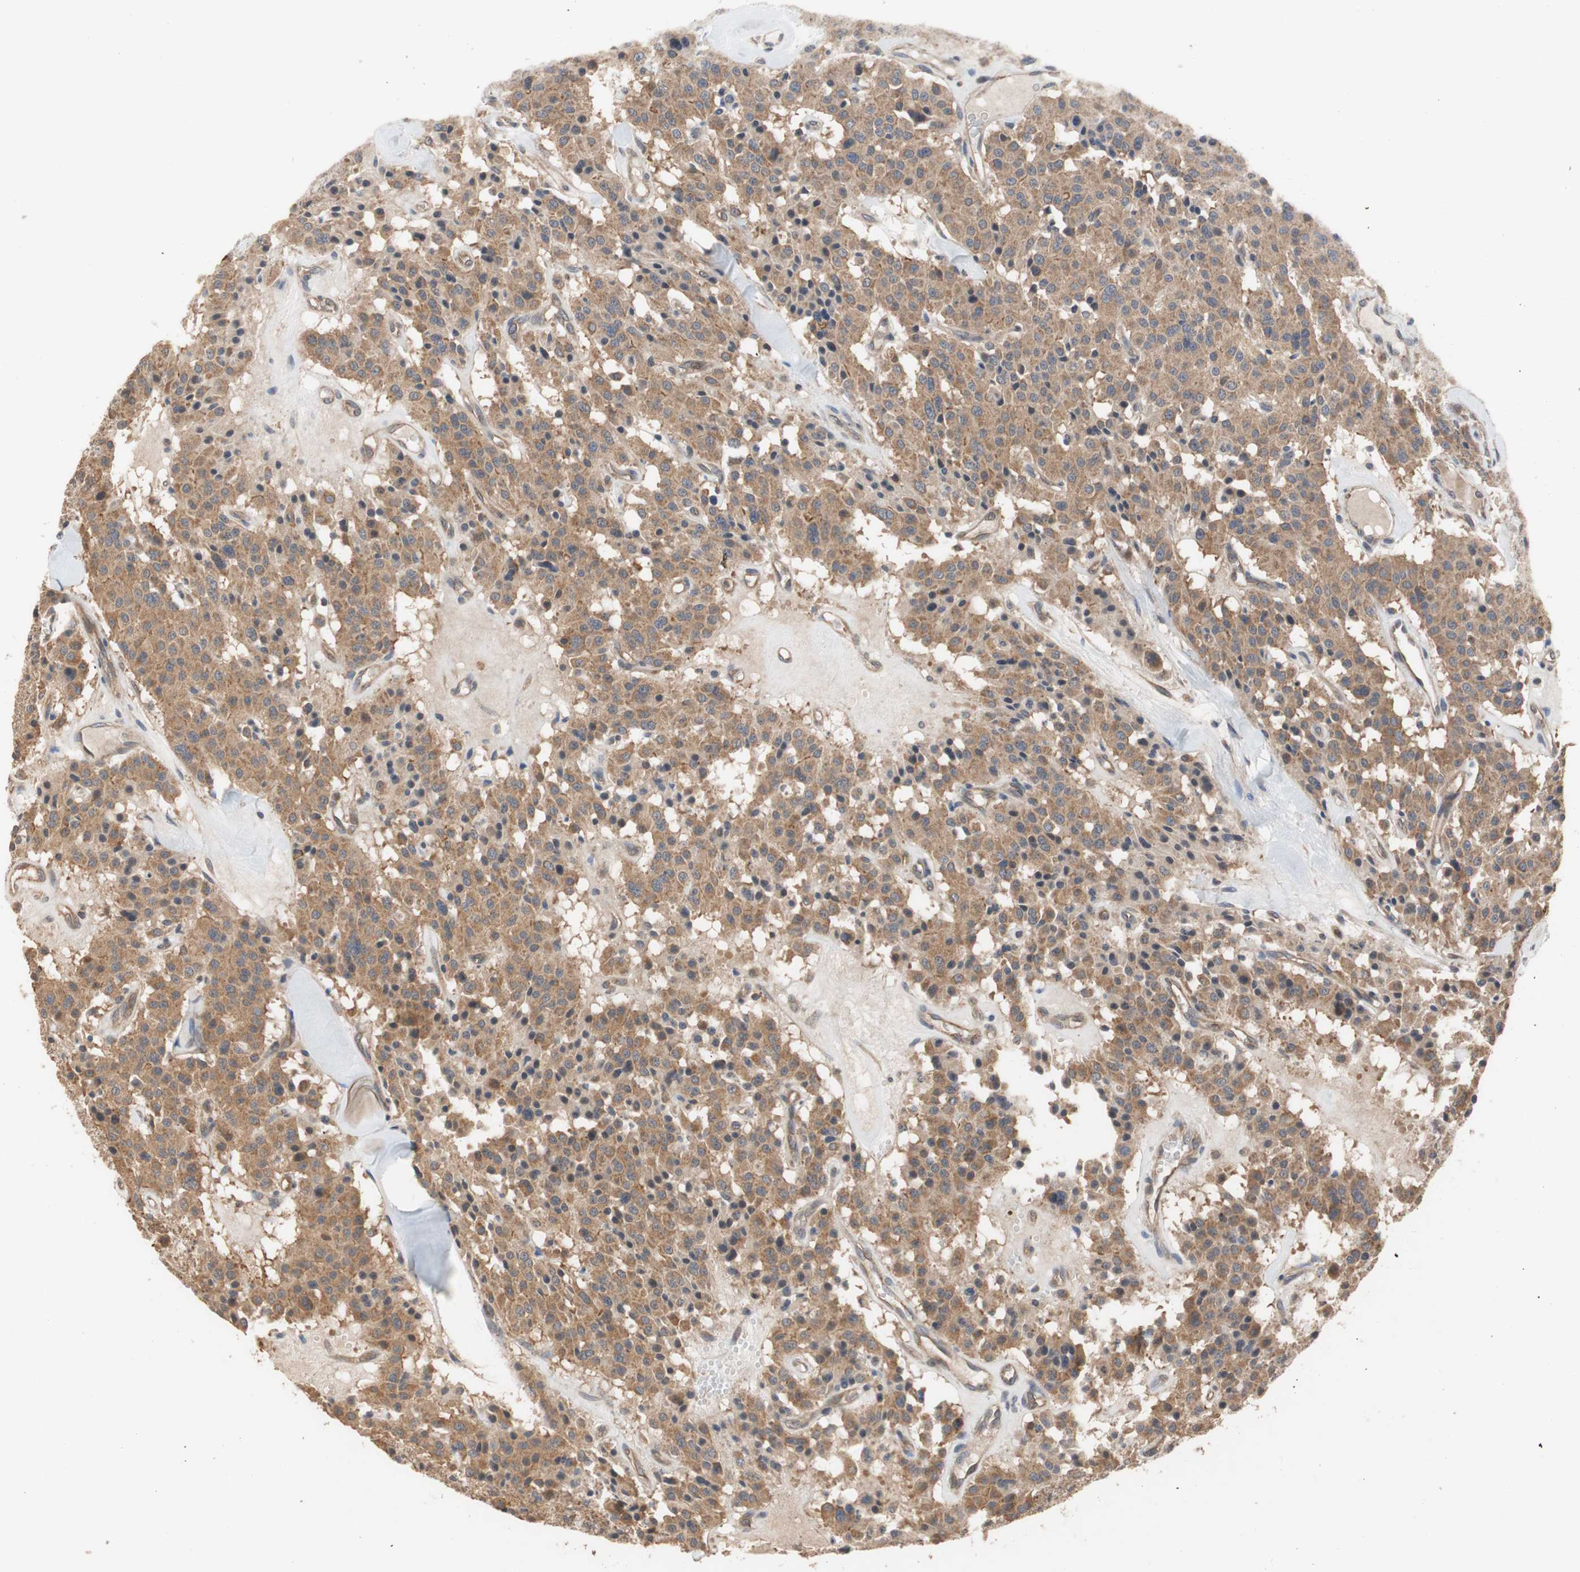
{"staining": {"intensity": "moderate", "quantity": ">75%", "location": "cytoplasmic/membranous"}, "tissue": "carcinoid", "cell_type": "Tumor cells", "image_type": "cancer", "snomed": [{"axis": "morphology", "description": "Carcinoid, malignant, NOS"}, {"axis": "topography", "description": "Lung"}], "caption": "Carcinoid was stained to show a protein in brown. There is medium levels of moderate cytoplasmic/membranous positivity in approximately >75% of tumor cells. The protein of interest is stained brown, and the nuclei are stained in blue (DAB (3,3'-diaminobenzidine) IHC with brightfield microscopy, high magnification).", "gene": "MAP4K2", "patient": {"sex": "male", "age": 30}}